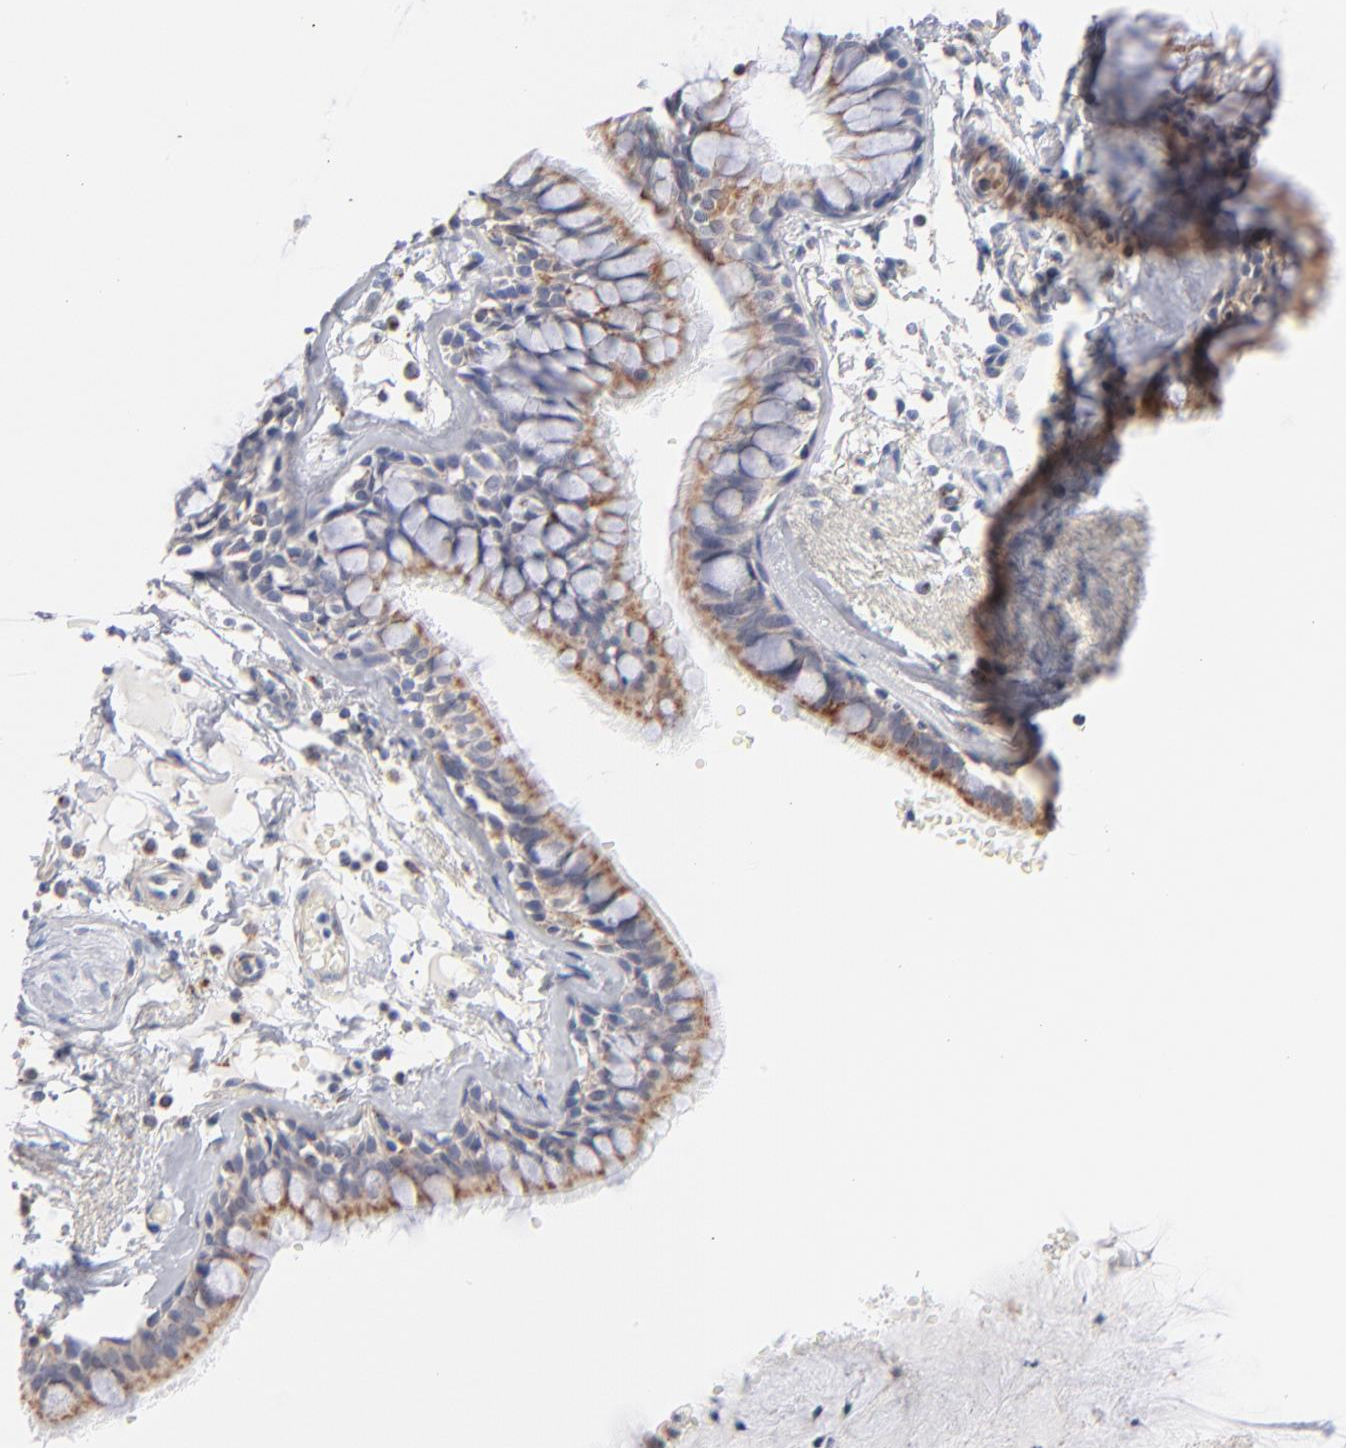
{"staining": {"intensity": "moderate", "quantity": ">75%", "location": "cytoplasmic/membranous"}, "tissue": "bronchus", "cell_type": "Respiratory epithelial cells", "image_type": "normal", "snomed": [{"axis": "morphology", "description": "Normal tissue, NOS"}, {"axis": "topography", "description": "Bronchus"}, {"axis": "topography", "description": "Lung"}], "caption": "DAB immunohistochemical staining of normal human bronchus exhibits moderate cytoplasmic/membranous protein staining in about >75% of respiratory epithelial cells.", "gene": "MRPL58", "patient": {"sex": "female", "age": 56}}